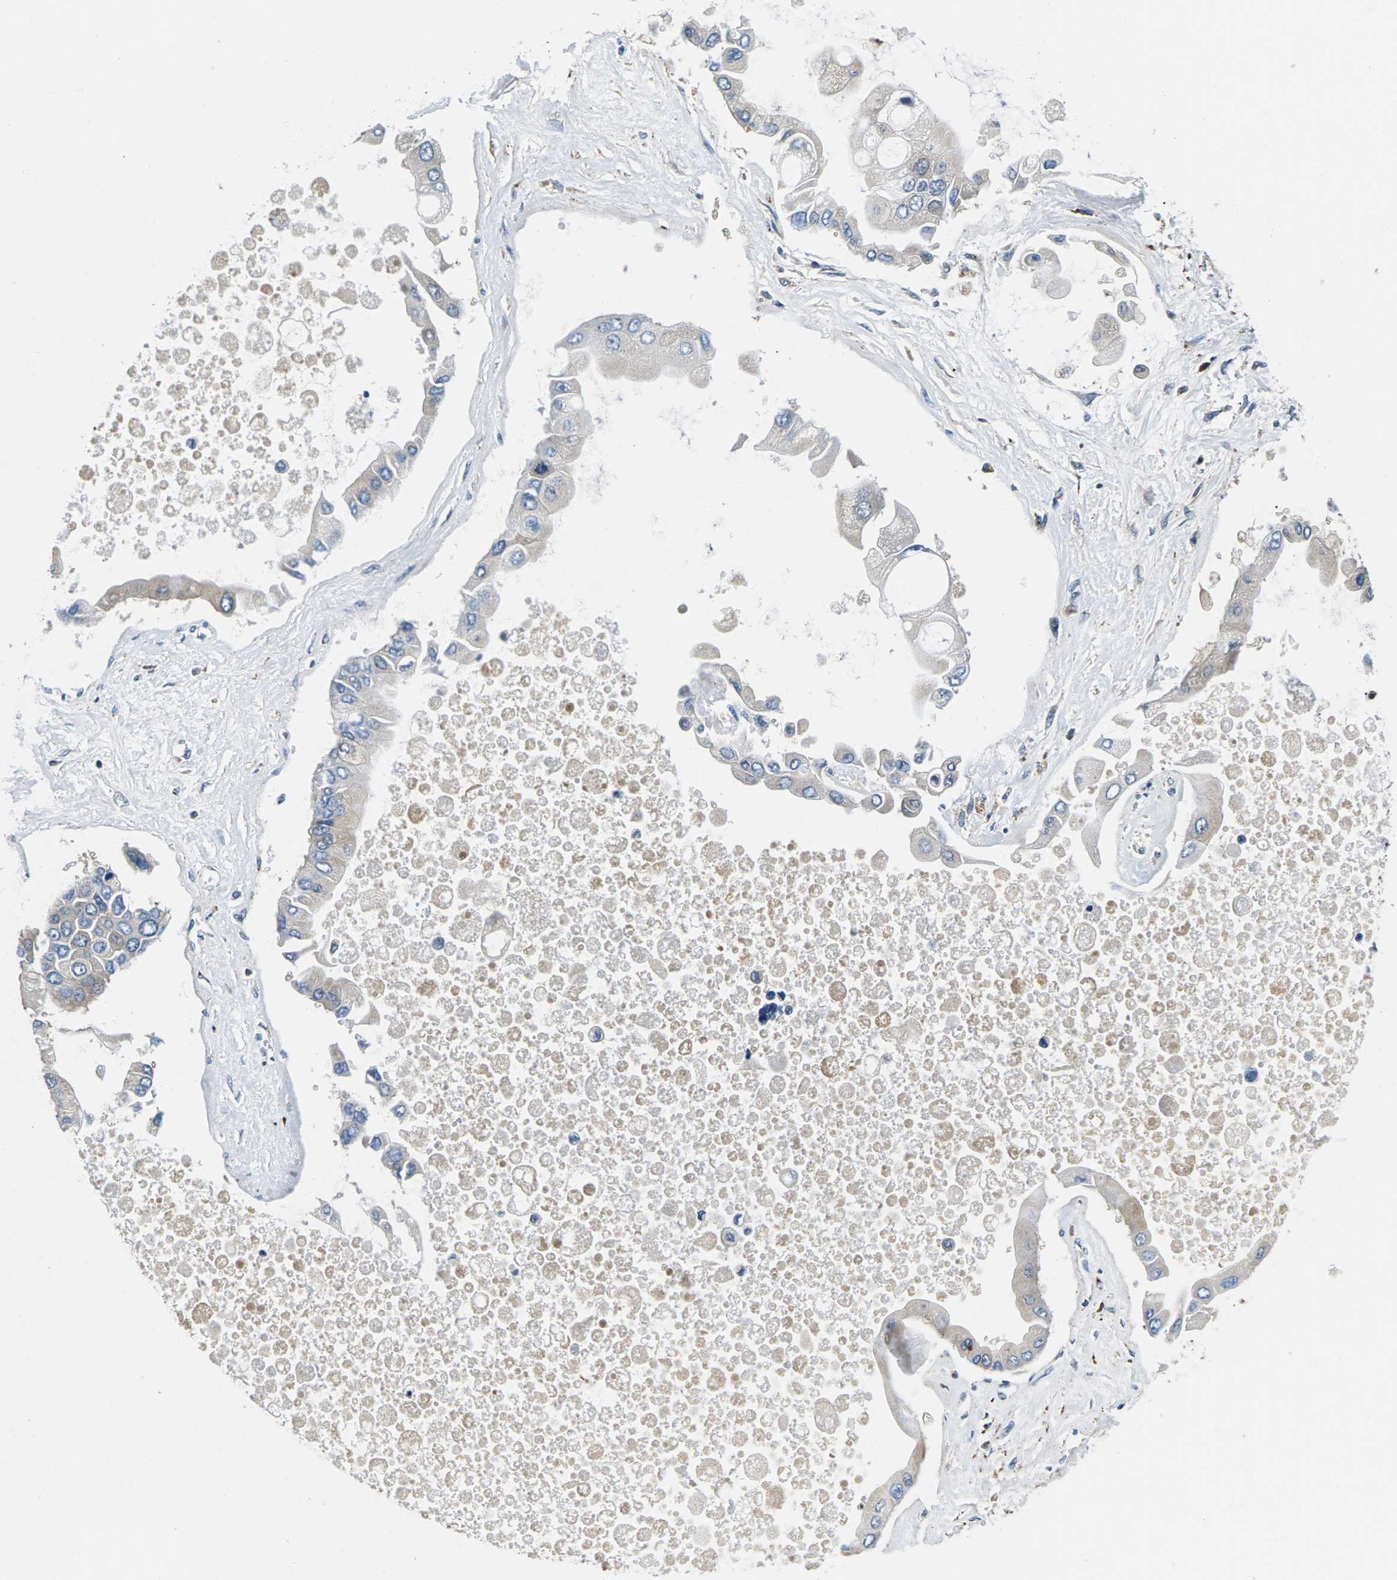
{"staining": {"intensity": "negative", "quantity": "none", "location": "none"}, "tissue": "liver cancer", "cell_type": "Tumor cells", "image_type": "cancer", "snomed": [{"axis": "morphology", "description": "Cholangiocarcinoma"}, {"axis": "topography", "description": "Liver"}], "caption": "Tumor cells are negative for brown protein staining in liver cholangiocarcinoma.", "gene": "PLCE1", "patient": {"sex": "male", "age": 50}}